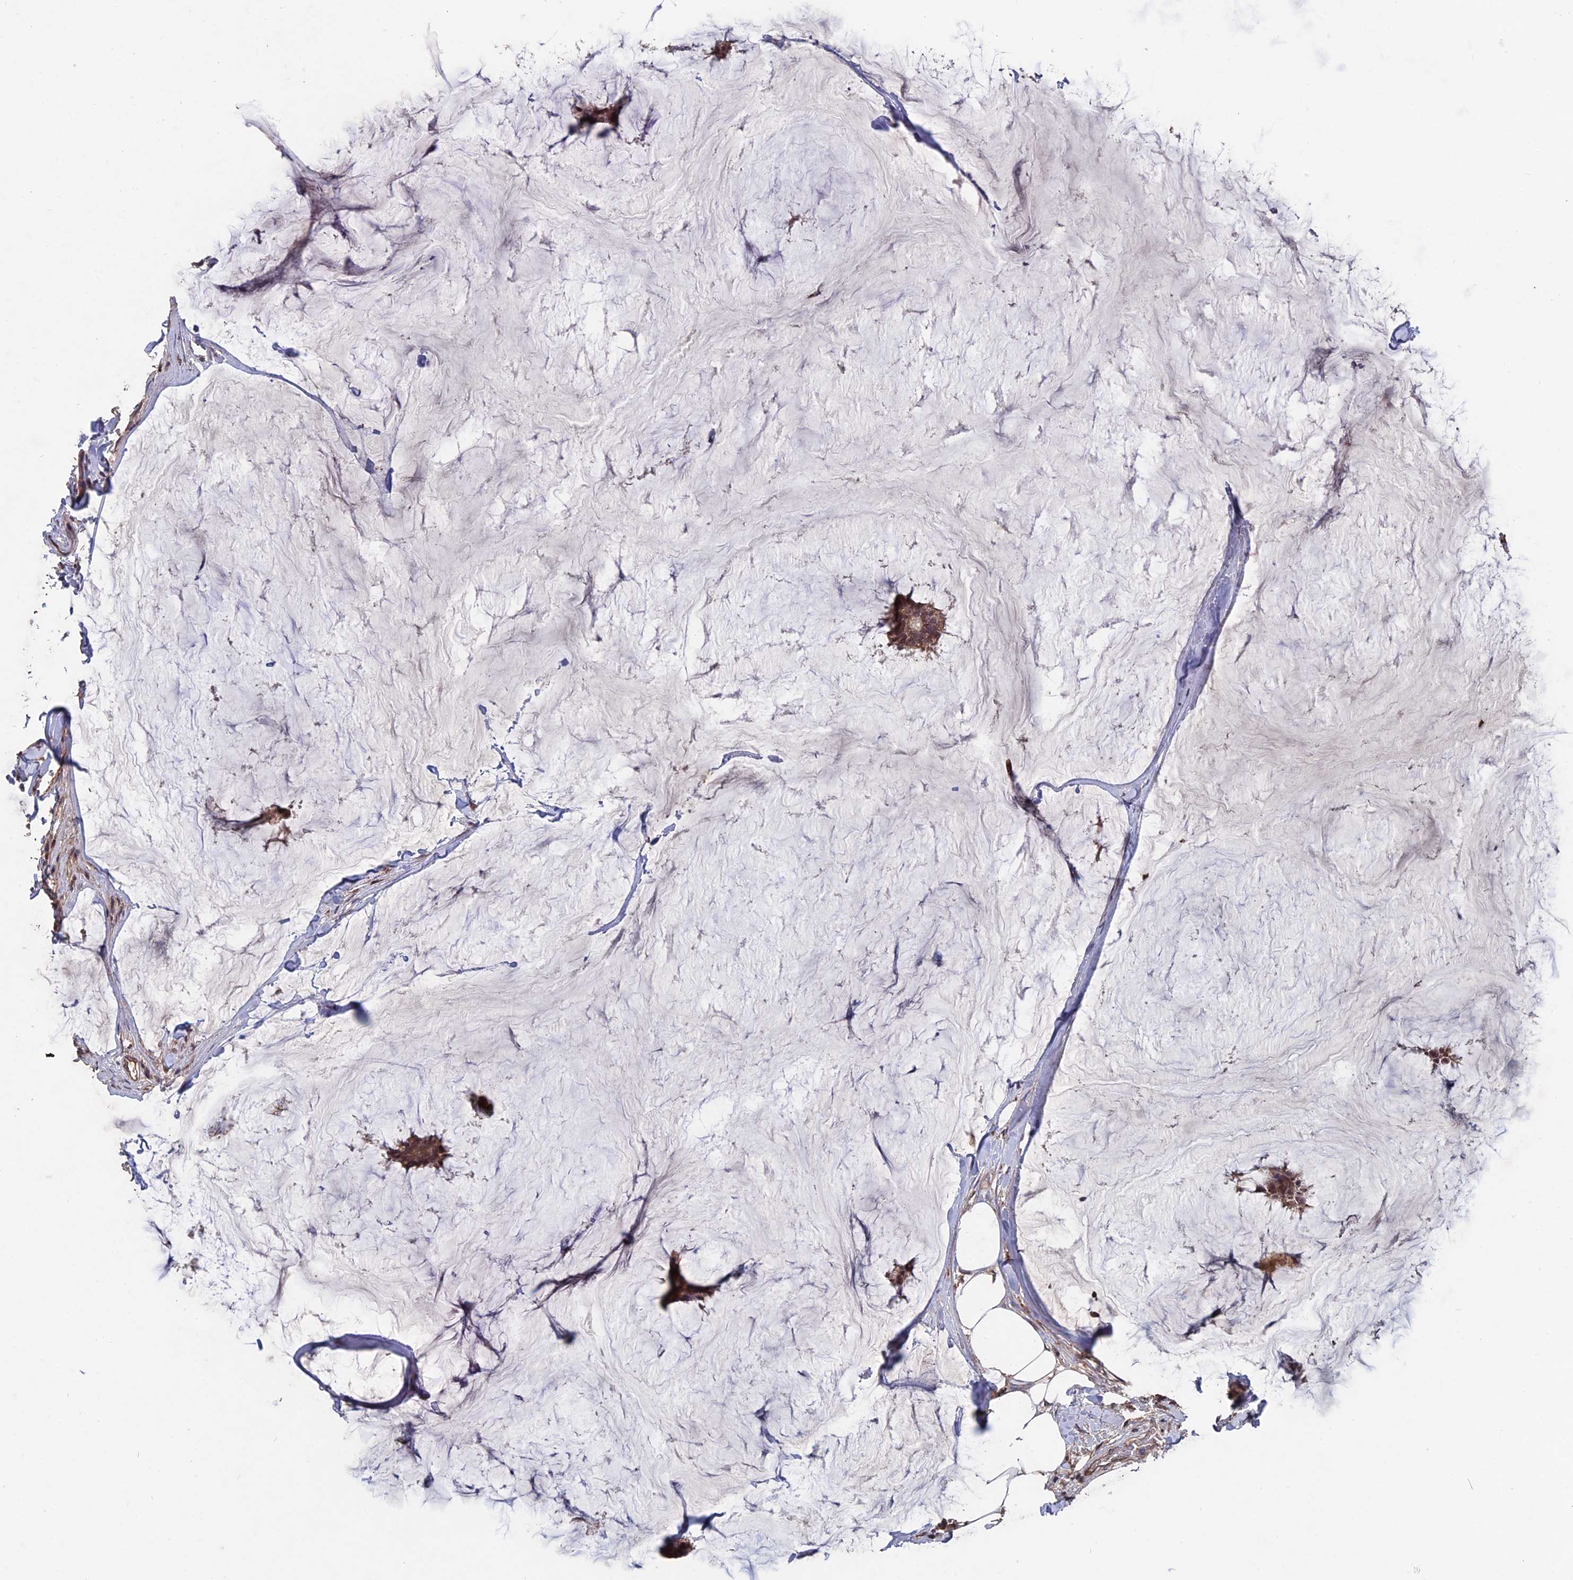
{"staining": {"intensity": "moderate", "quantity": ">75%", "location": "cytoplasmic/membranous,nuclear"}, "tissue": "breast cancer", "cell_type": "Tumor cells", "image_type": "cancer", "snomed": [{"axis": "morphology", "description": "Duct carcinoma"}, {"axis": "topography", "description": "Breast"}], "caption": "A high-resolution histopathology image shows immunohistochemistry staining of breast invasive ductal carcinoma, which exhibits moderate cytoplasmic/membranous and nuclear positivity in approximately >75% of tumor cells.", "gene": "NOSIP", "patient": {"sex": "female", "age": 93}}